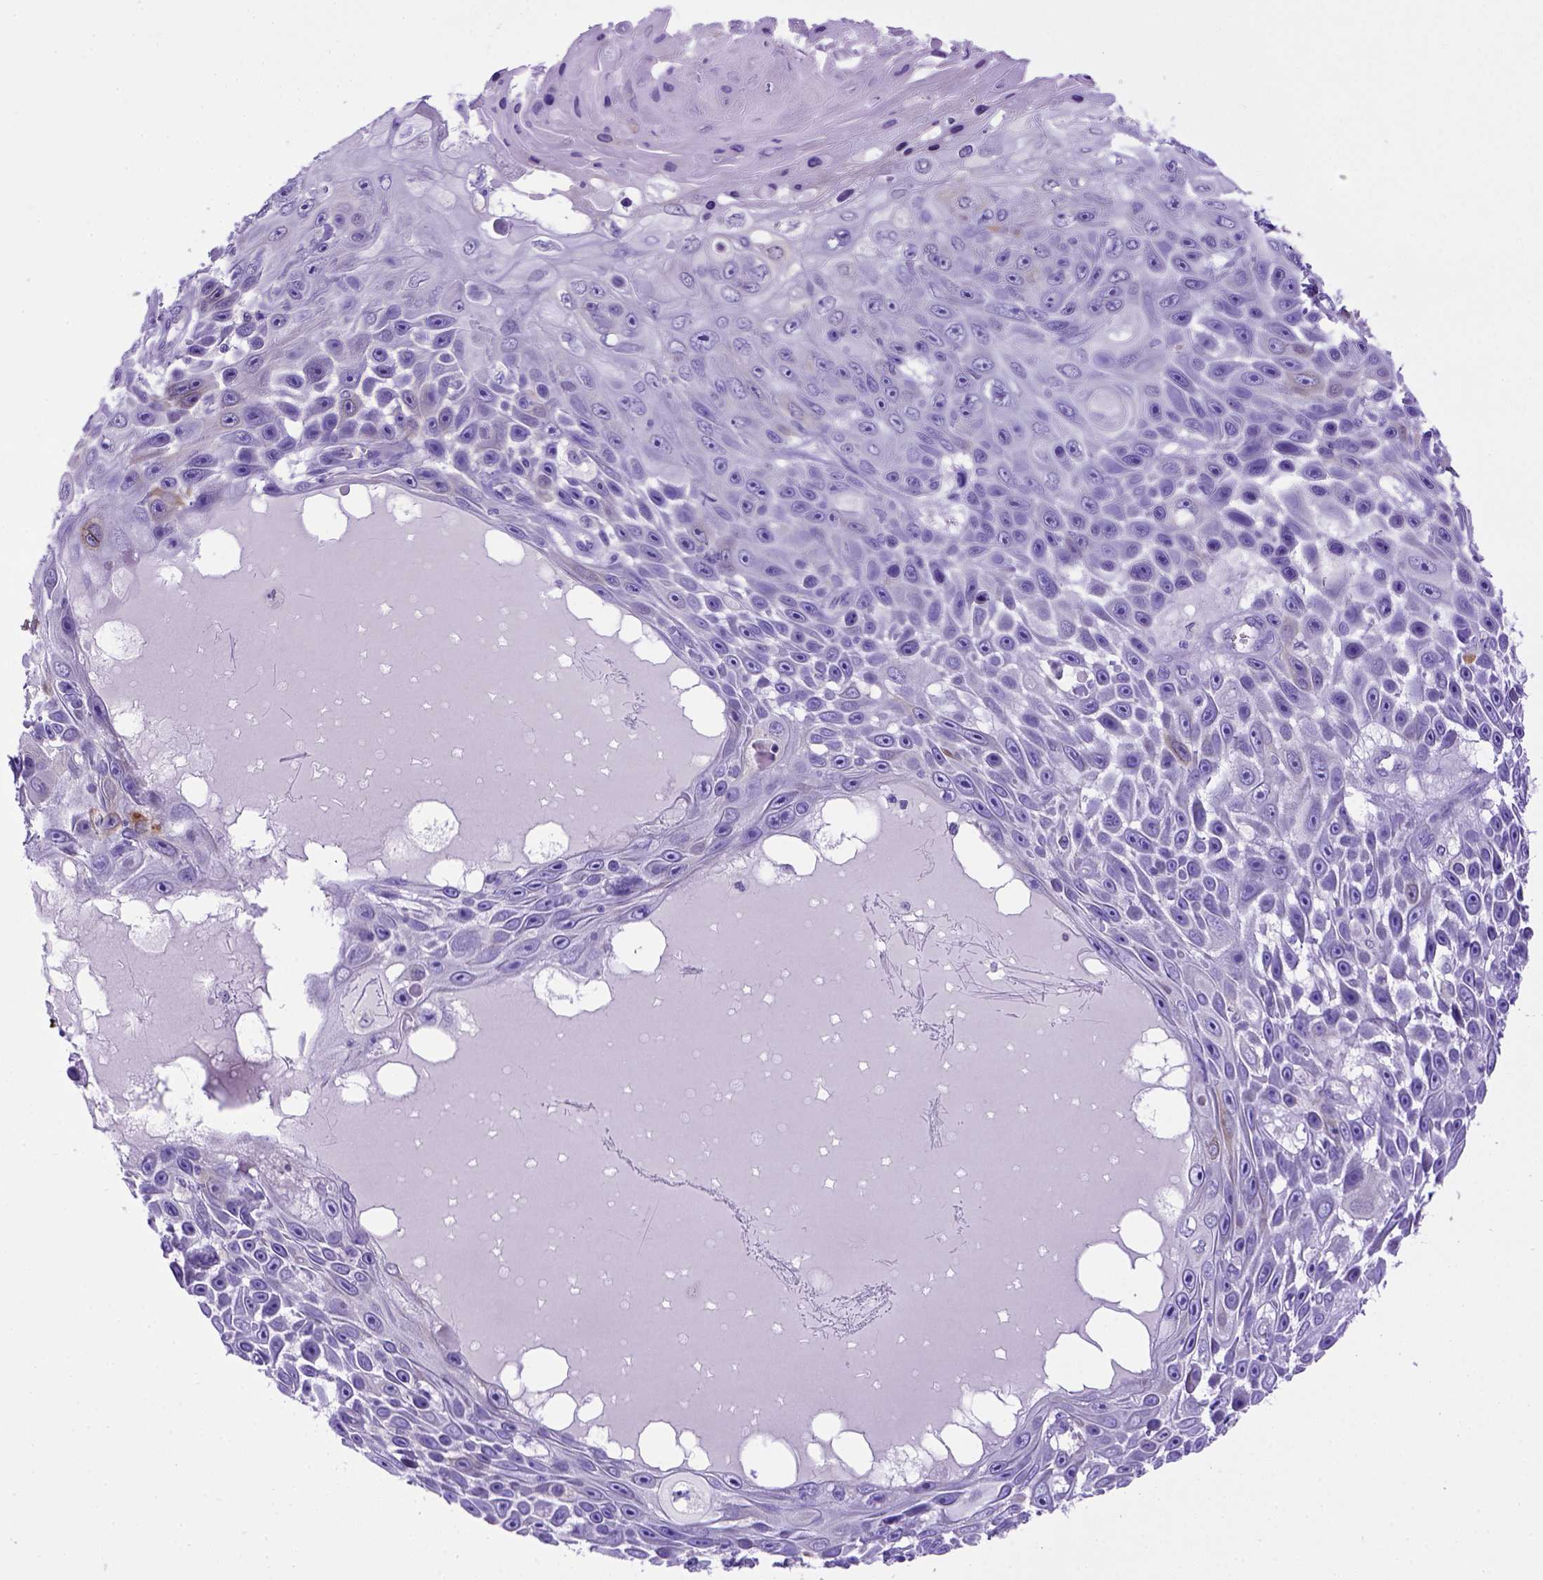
{"staining": {"intensity": "negative", "quantity": "none", "location": "none"}, "tissue": "skin cancer", "cell_type": "Tumor cells", "image_type": "cancer", "snomed": [{"axis": "morphology", "description": "Squamous cell carcinoma, NOS"}, {"axis": "topography", "description": "Skin"}], "caption": "This is an immunohistochemistry (IHC) image of skin cancer (squamous cell carcinoma). There is no expression in tumor cells.", "gene": "PTGES", "patient": {"sex": "male", "age": 82}}